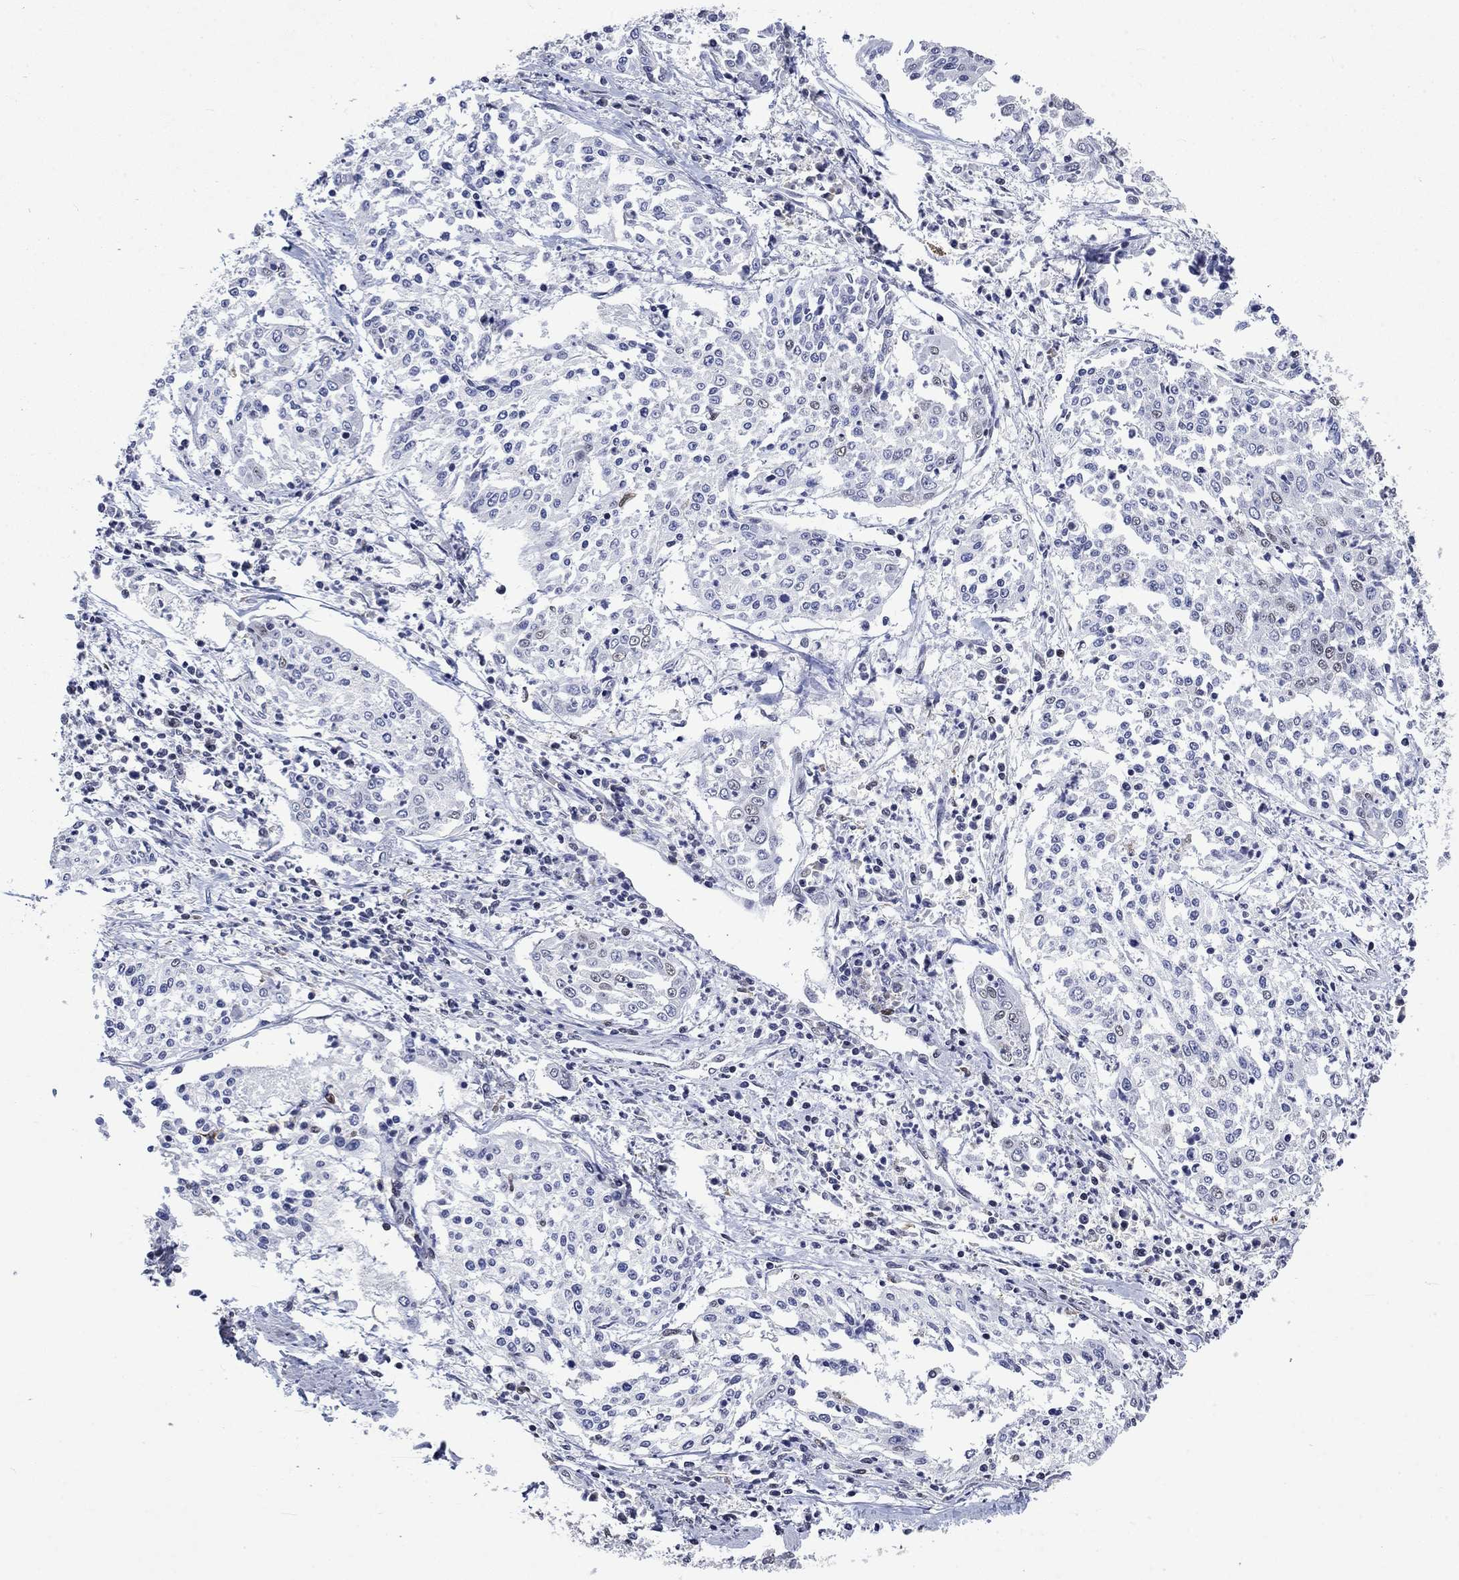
{"staining": {"intensity": "negative", "quantity": "none", "location": "none"}, "tissue": "cervical cancer", "cell_type": "Tumor cells", "image_type": "cancer", "snomed": [{"axis": "morphology", "description": "Squamous cell carcinoma, NOS"}, {"axis": "topography", "description": "Cervix"}], "caption": "High magnification brightfield microscopy of squamous cell carcinoma (cervical) stained with DAB (3,3'-diaminobenzidine) (brown) and counterstained with hematoxylin (blue): tumor cells show no significant positivity.", "gene": "HCFC1", "patient": {"sex": "female", "age": 41}}